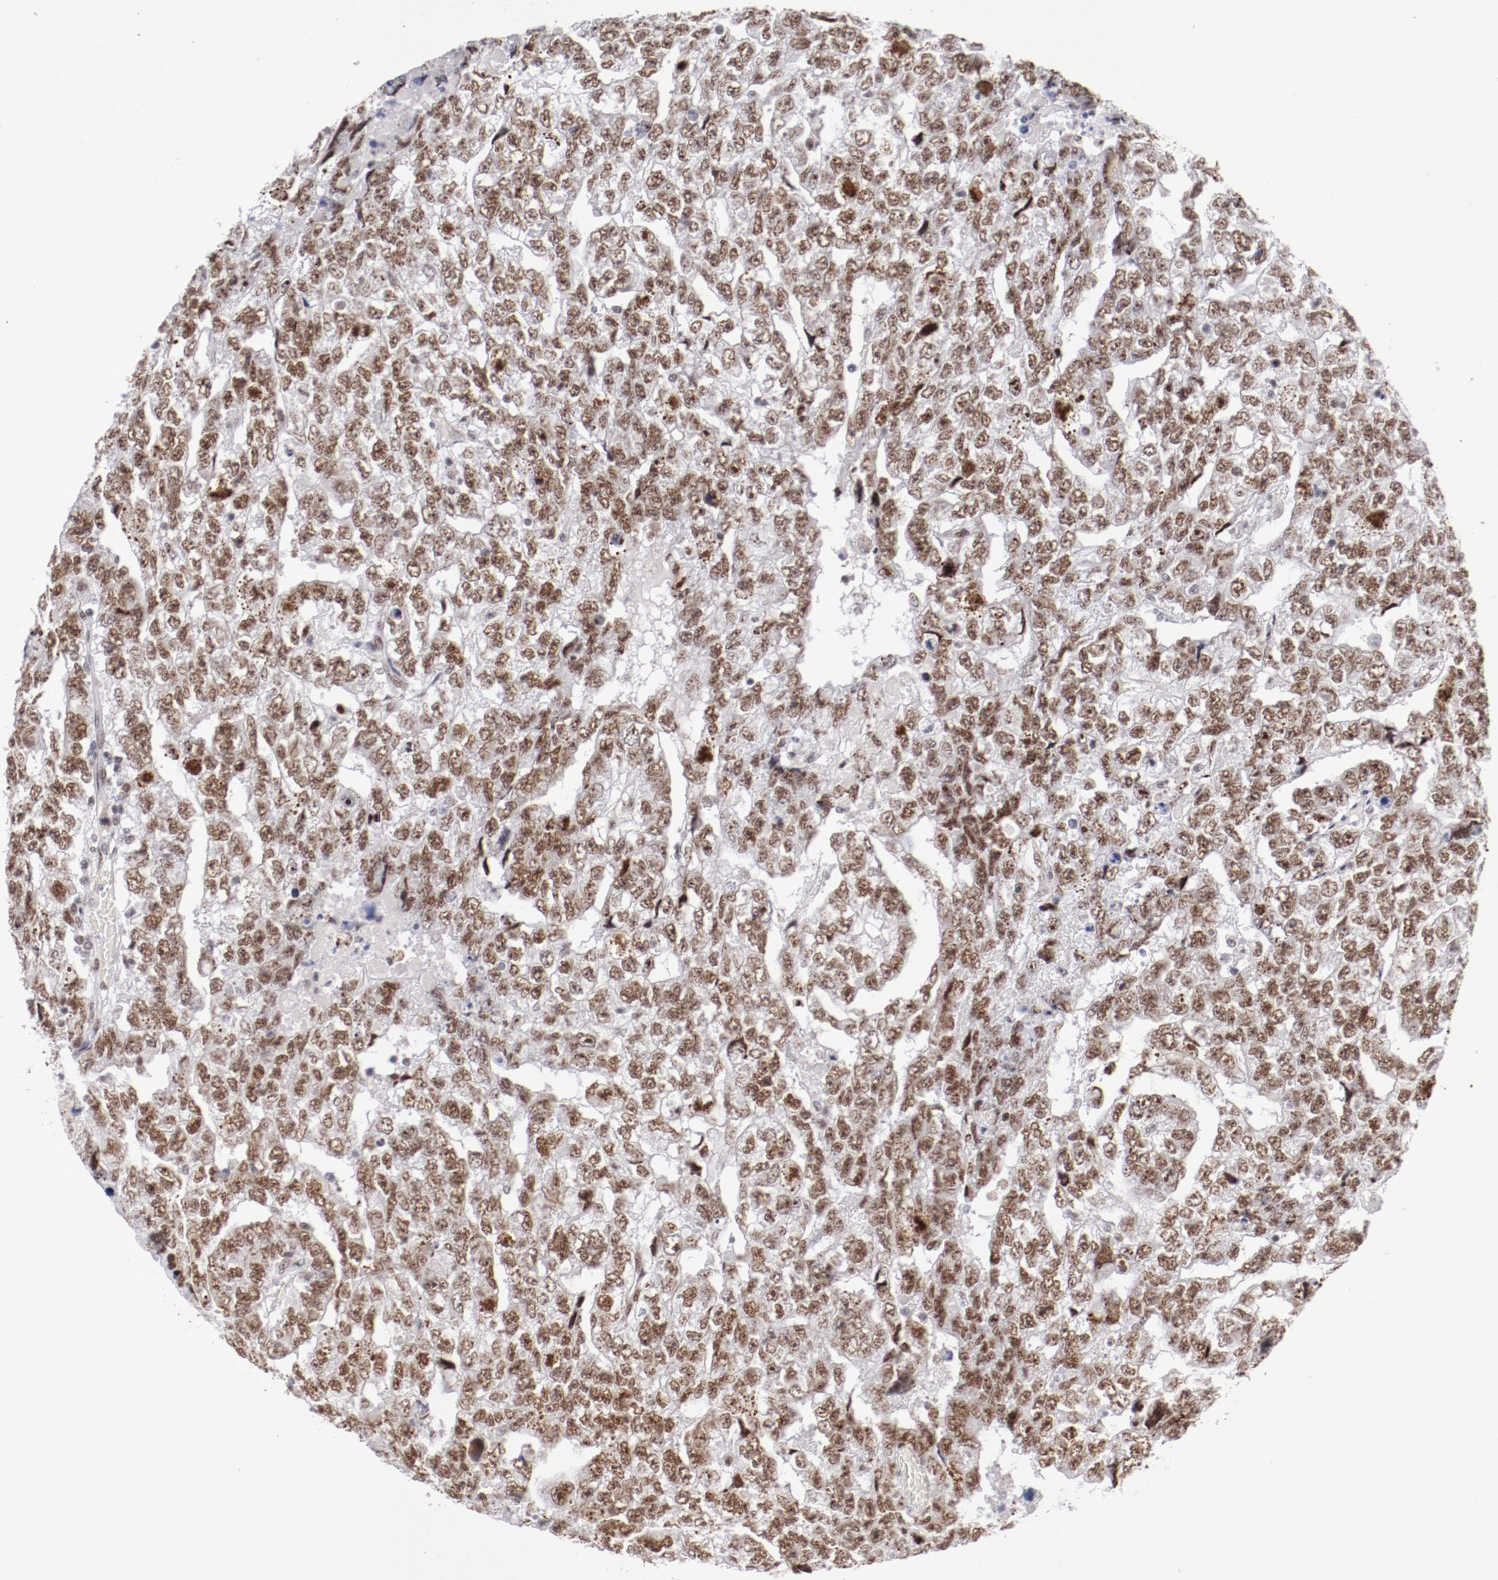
{"staining": {"intensity": "moderate", "quantity": ">75%", "location": "nuclear"}, "tissue": "testis cancer", "cell_type": "Tumor cells", "image_type": "cancer", "snomed": [{"axis": "morphology", "description": "Carcinoma, Embryonal, NOS"}, {"axis": "topography", "description": "Testis"}], "caption": "Tumor cells demonstrate medium levels of moderate nuclear expression in approximately >75% of cells in human testis embryonal carcinoma.", "gene": "TFAP4", "patient": {"sex": "male", "age": 36}}